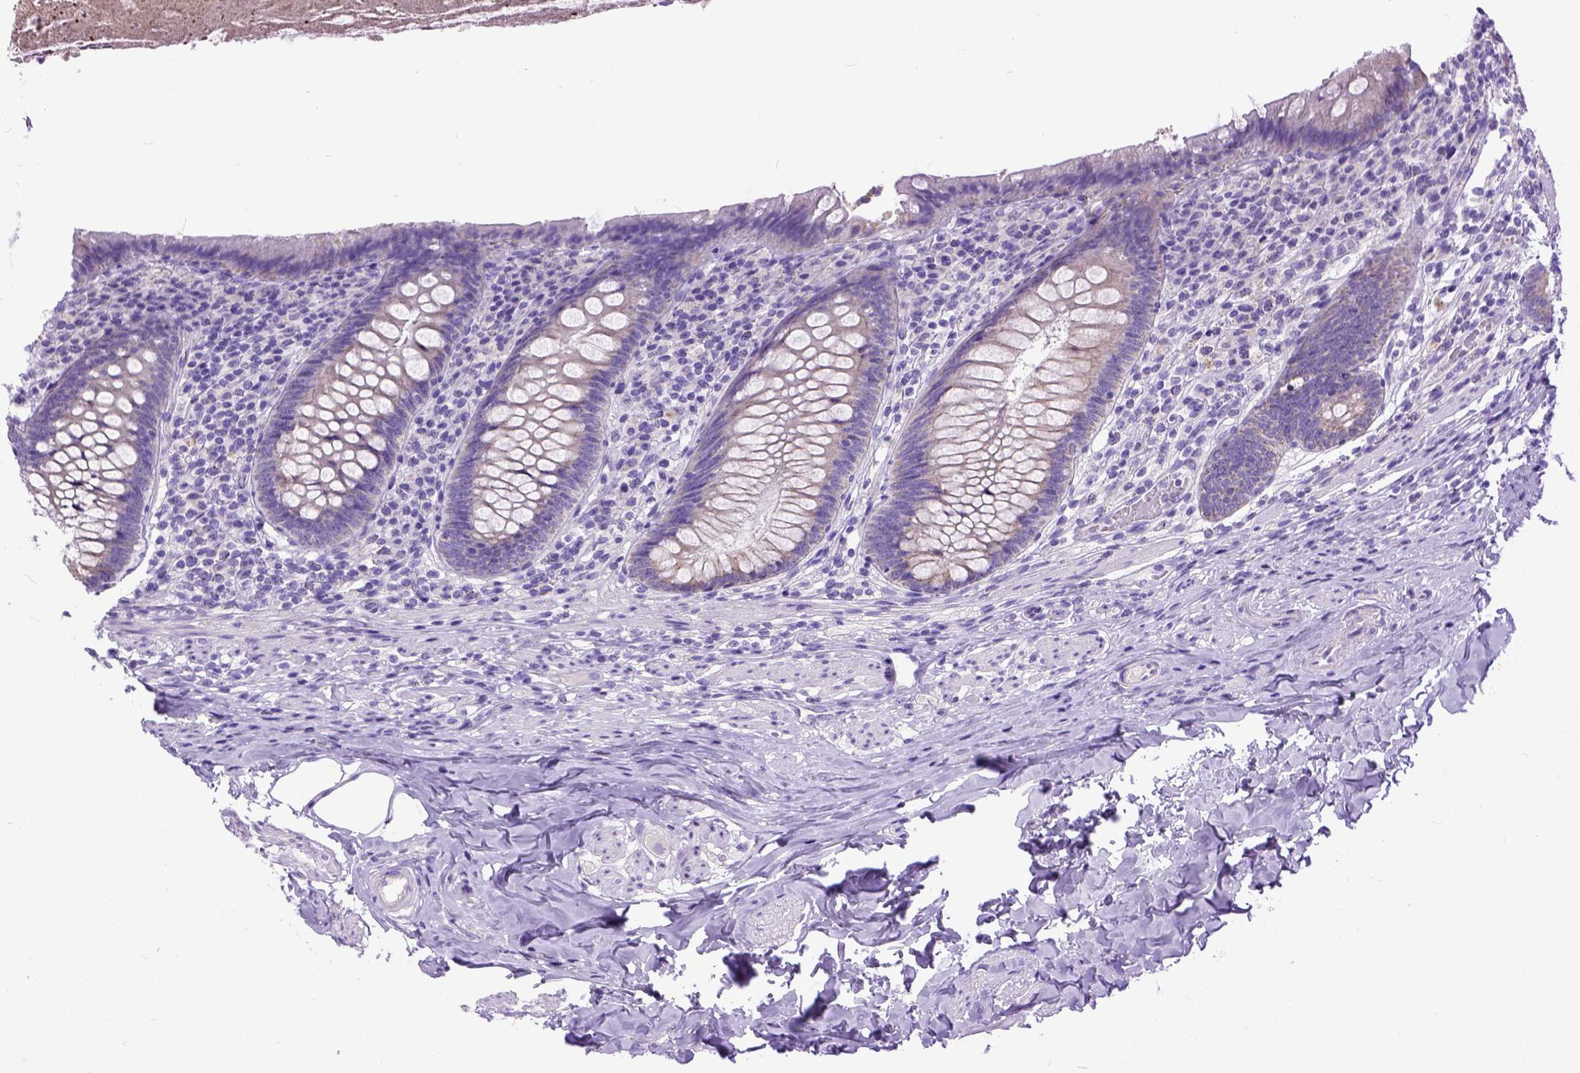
{"staining": {"intensity": "negative", "quantity": "none", "location": "none"}, "tissue": "appendix", "cell_type": "Glandular cells", "image_type": "normal", "snomed": [{"axis": "morphology", "description": "Normal tissue, NOS"}, {"axis": "topography", "description": "Appendix"}], "caption": "DAB (3,3'-diaminobenzidine) immunohistochemical staining of unremarkable appendix exhibits no significant positivity in glandular cells. (DAB immunohistochemistry (IHC) visualized using brightfield microscopy, high magnification).", "gene": "PPL", "patient": {"sex": "male", "age": 47}}